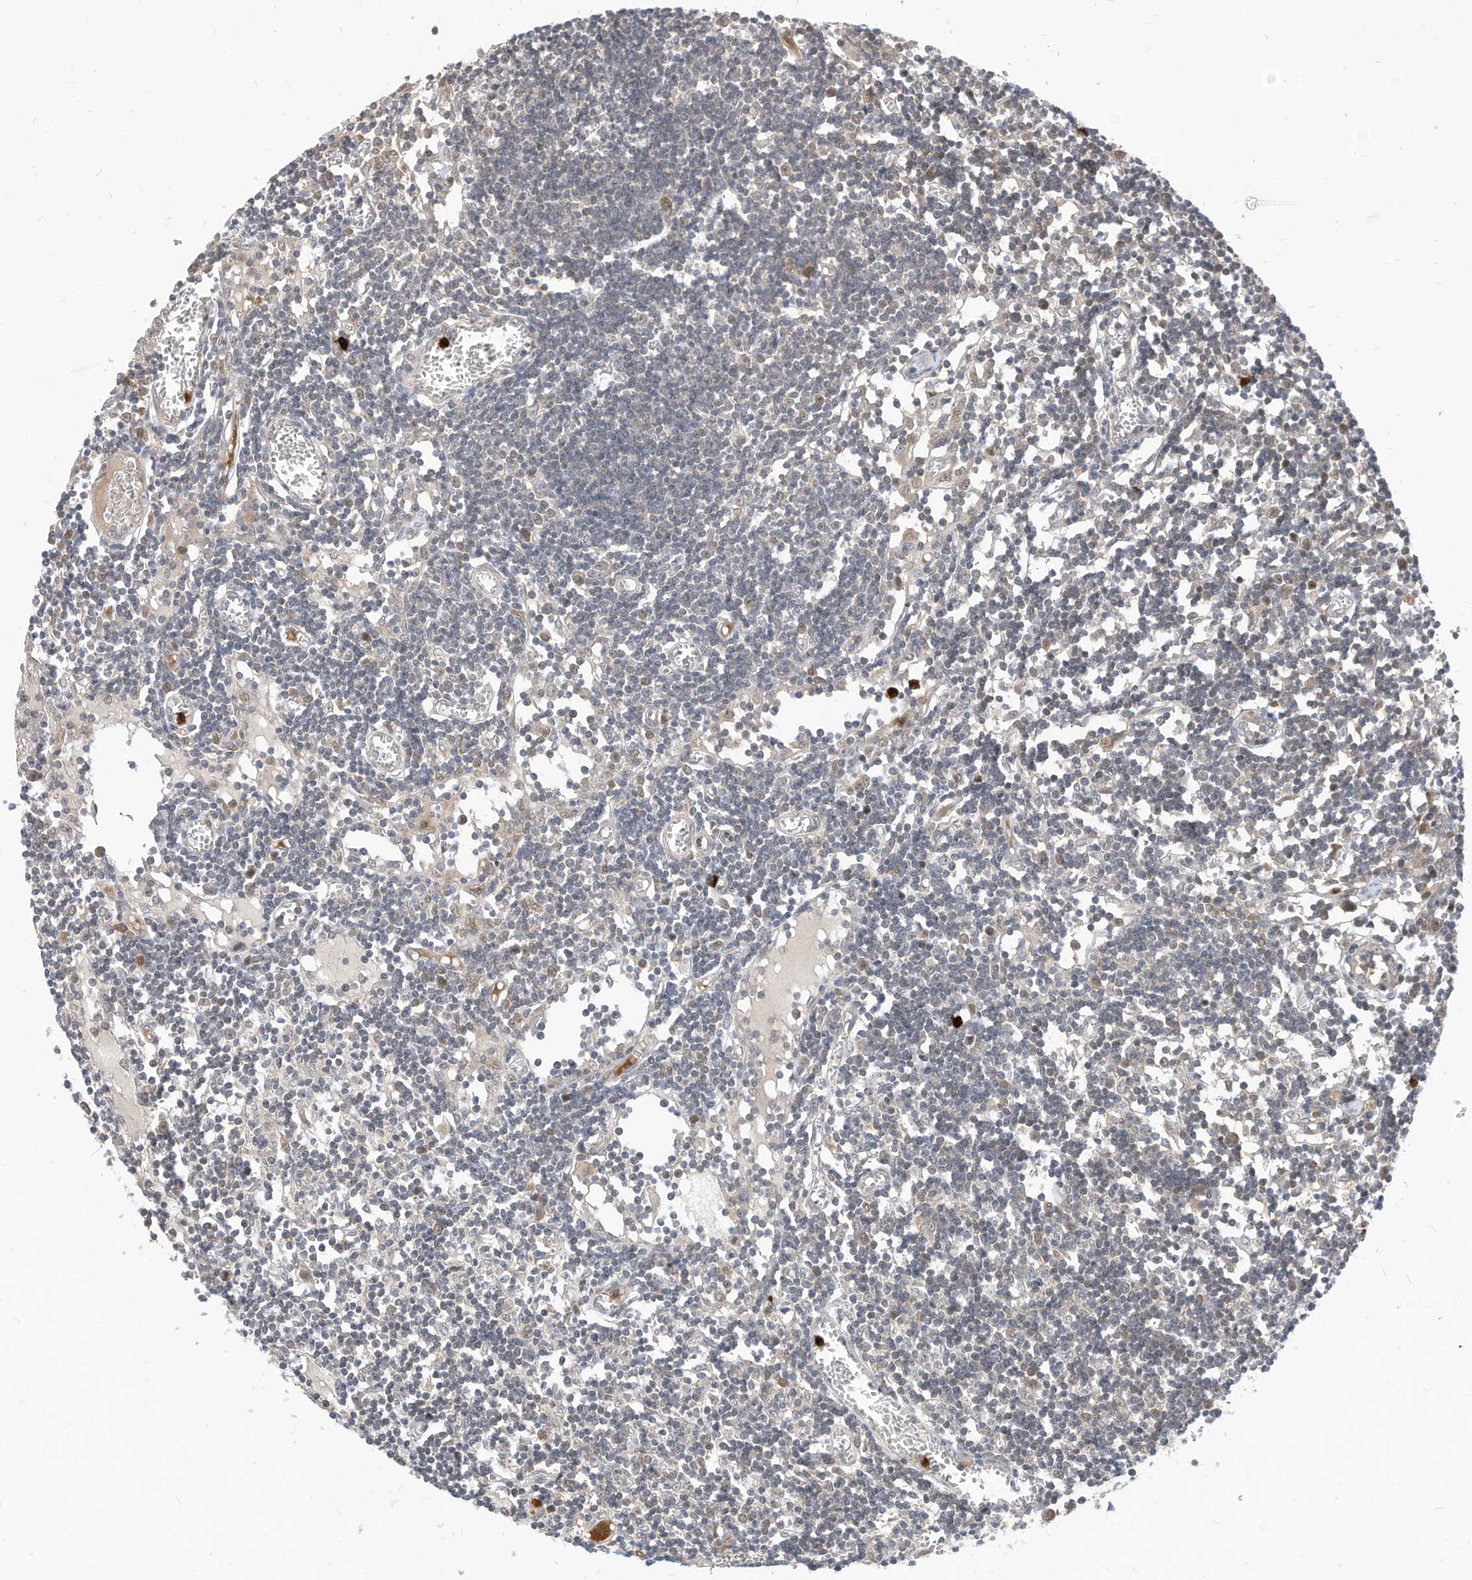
{"staining": {"intensity": "negative", "quantity": "none", "location": "none"}, "tissue": "lymph node", "cell_type": "Germinal center cells", "image_type": "normal", "snomed": [{"axis": "morphology", "description": "Normal tissue, NOS"}, {"axis": "topography", "description": "Lymph node"}], "caption": "Germinal center cells show no significant protein positivity in normal lymph node. The staining was performed using DAB (3,3'-diaminobenzidine) to visualize the protein expression in brown, while the nuclei were stained in blue with hematoxylin (Magnification: 20x).", "gene": "CNKSR1", "patient": {"sex": "female", "age": 11}}